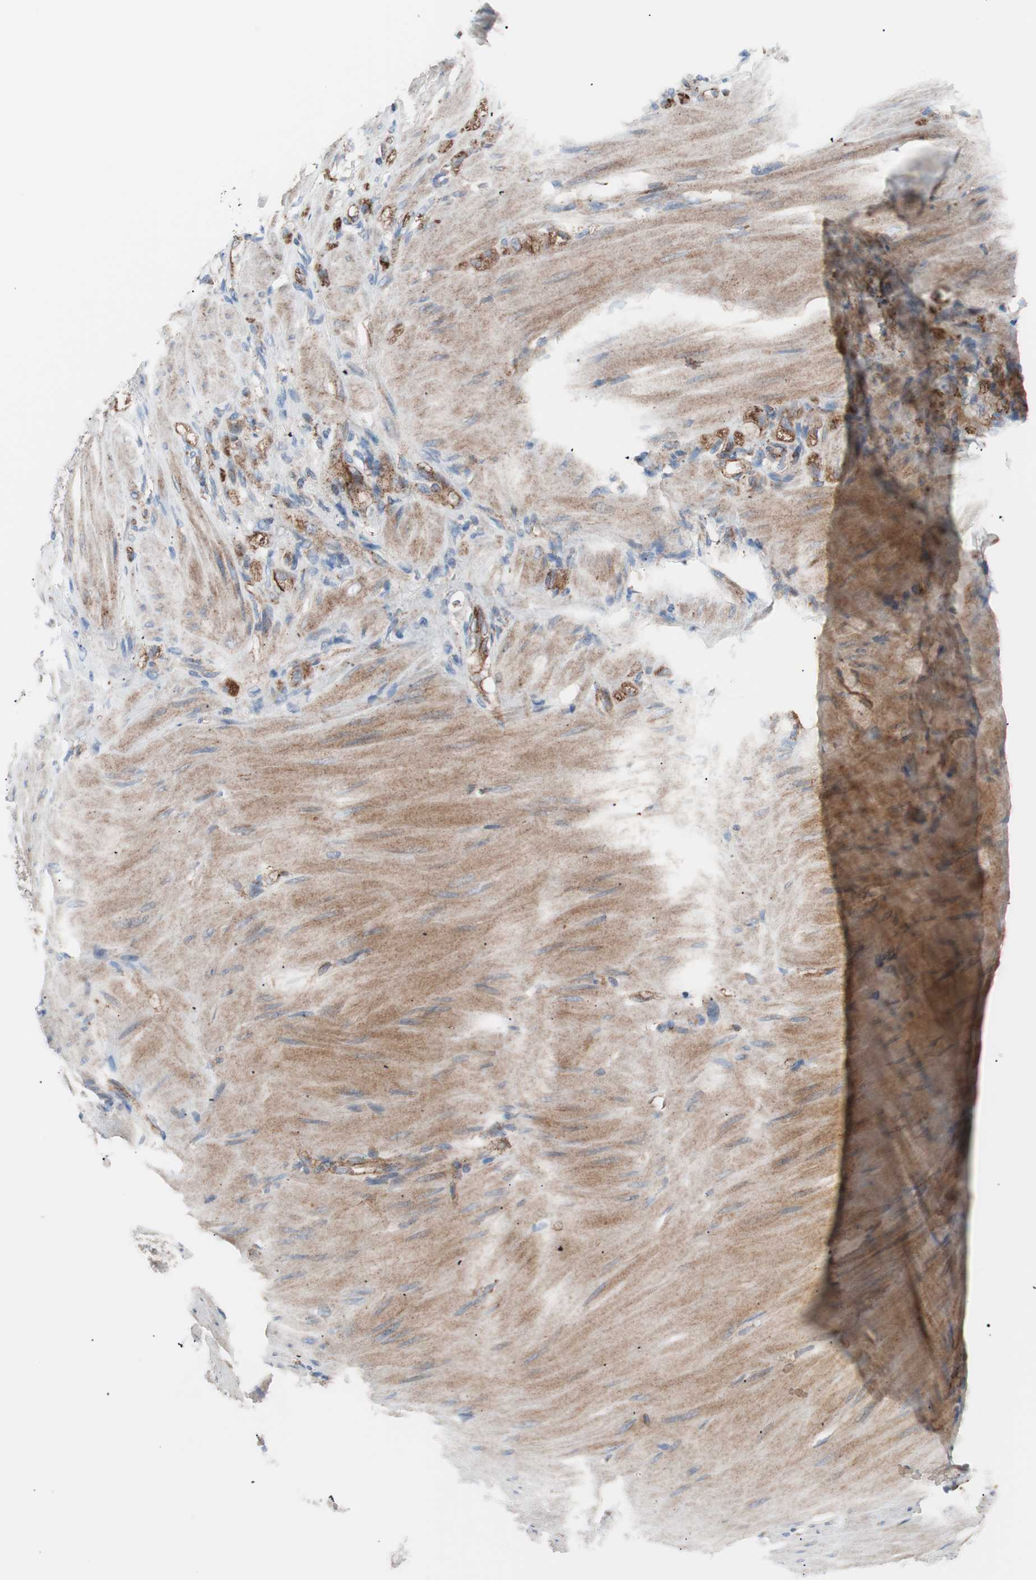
{"staining": {"intensity": "moderate", "quantity": ">75%", "location": "cytoplasmic/membranous"}, "tissue": "stomach cancer", "cell_type": "Tumor cells", "image_type": "cancer", "snomed": [{"axis": "morphology", "description": "Adenocarcinoma, NOS"}, {"axis": "topography", "description": "Stomach"}], "caption": "Immunohistochemistry (IHC) image of neoplastic tissue: human stomach adenocarcinoma stained using immunohistochemistry (IHC) displays medium levels of moderate protein expression localized specifically in the cytoplasmic/membranous of tumor cells, appearing as a cytoplasmic/membranous brown color.", "gene": "FLOT2", "patient": {"sex": "male", "age": 82}}